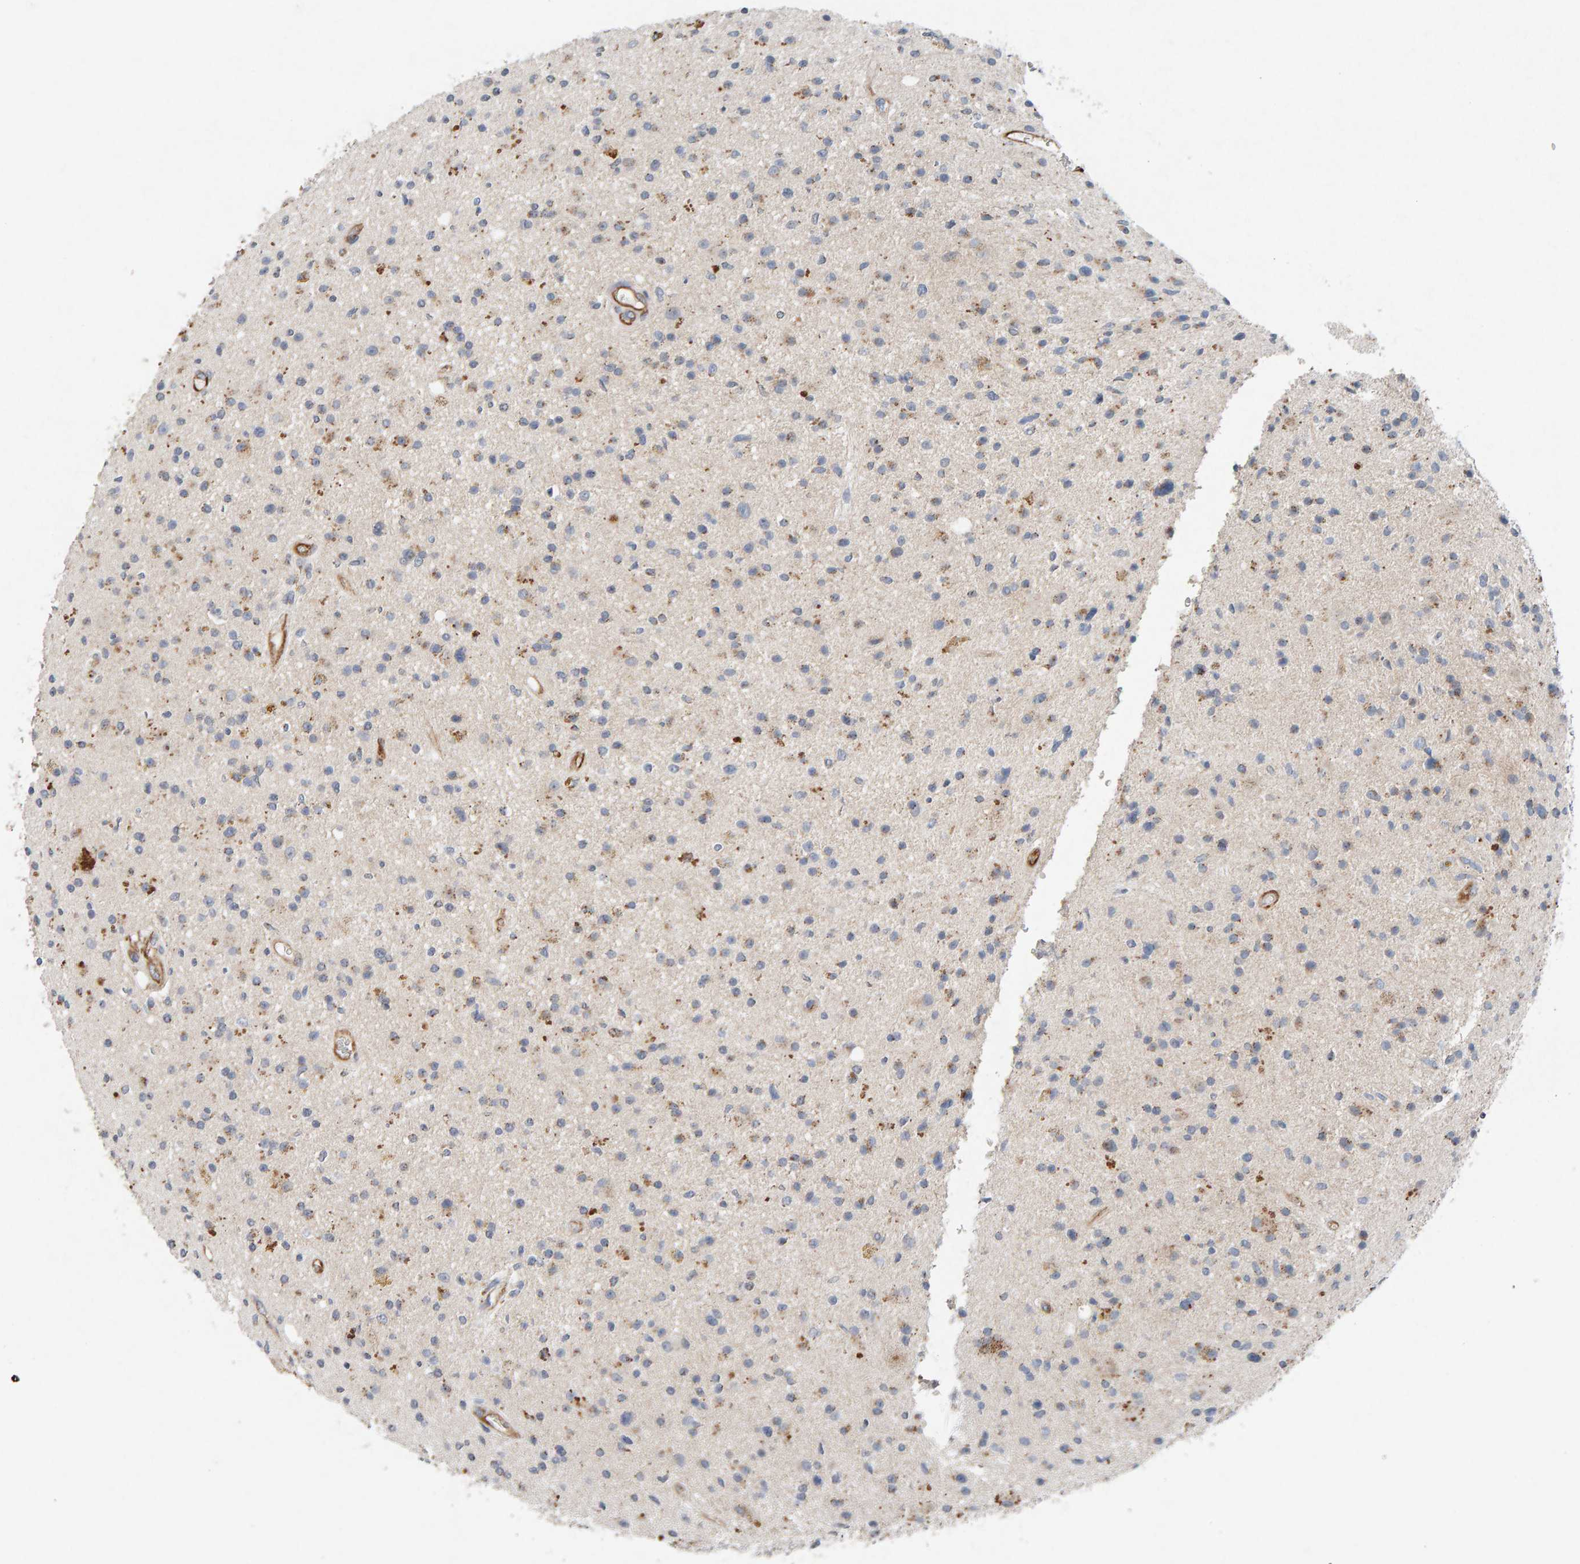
{"staining": {"intensity": "weak", "quantity": "<25%", "location": "cytoplasmic/membranous"}, "tissue": "glioma", "cell_type": "Tumor cells", "image_type": "cancer", "snomed": [{"axis": "morphology", "description": "Glioma, malignant, High grade"}, {"axis": "topography", "description": "Brain"}], "caption": "The photomicrograph displays no staining of tumor cells in glioma.", "gene": "PTPRM", "patient": {"sex": "male", "age": 33}}